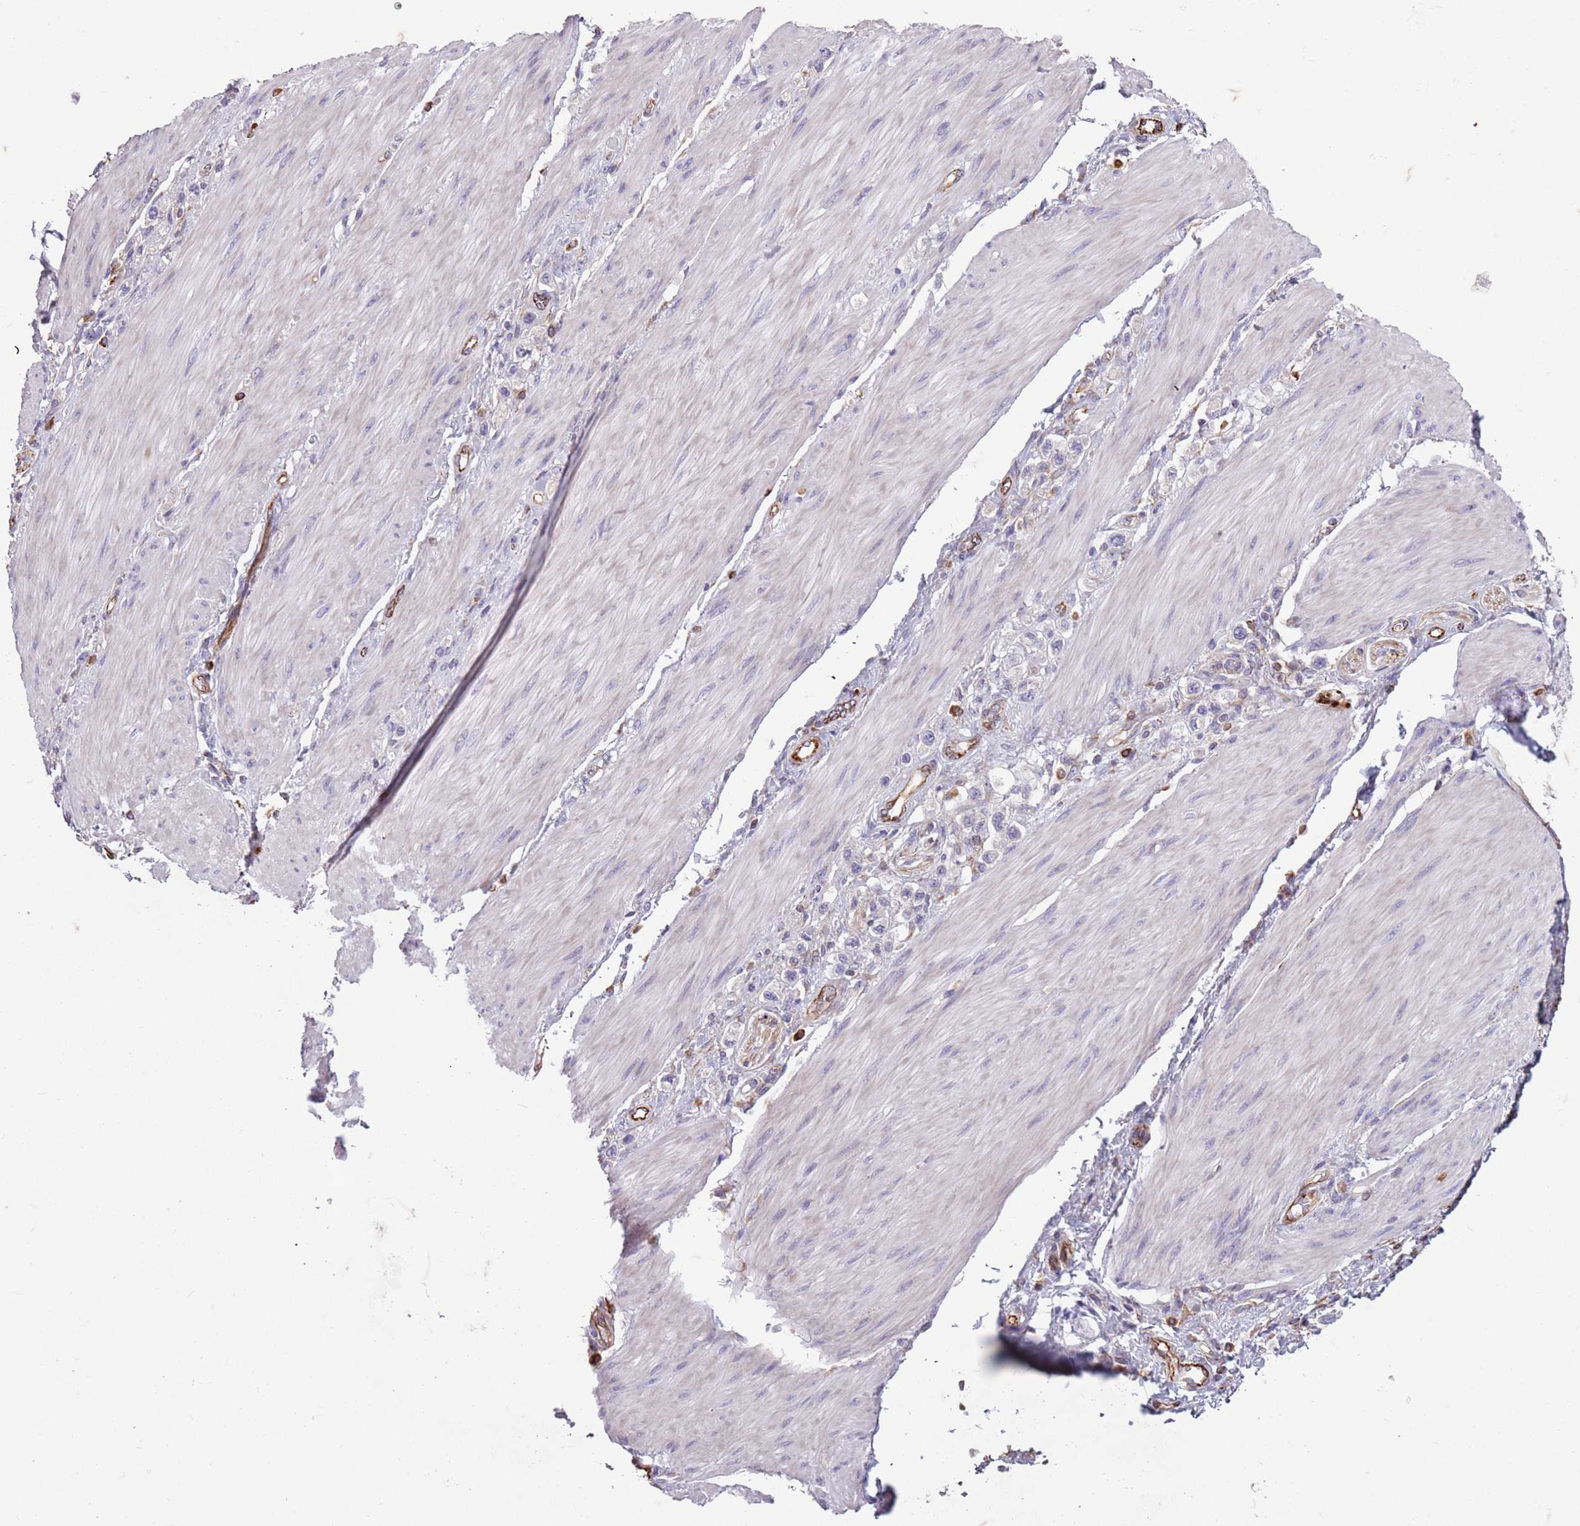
{"staining": {"intensity": "negative", "quantity": "none", "location": "none"}, "tissue": "stomach cancer", "cell_type": "Tumor cells", "image_type": "cancer", "snomed": [{"axis": "morphology", "description": "Adenocarcinoma, NOS"}, {"axis": "topography", "description": "Stomach"}], "caption": "High power microscopy image of an immunohistochemistry micrograph of stomach cancer, revealing no significant staining in tumor cells.", "gene": "TAS2R38", "patient": {"sex": "female", "age": 65}}